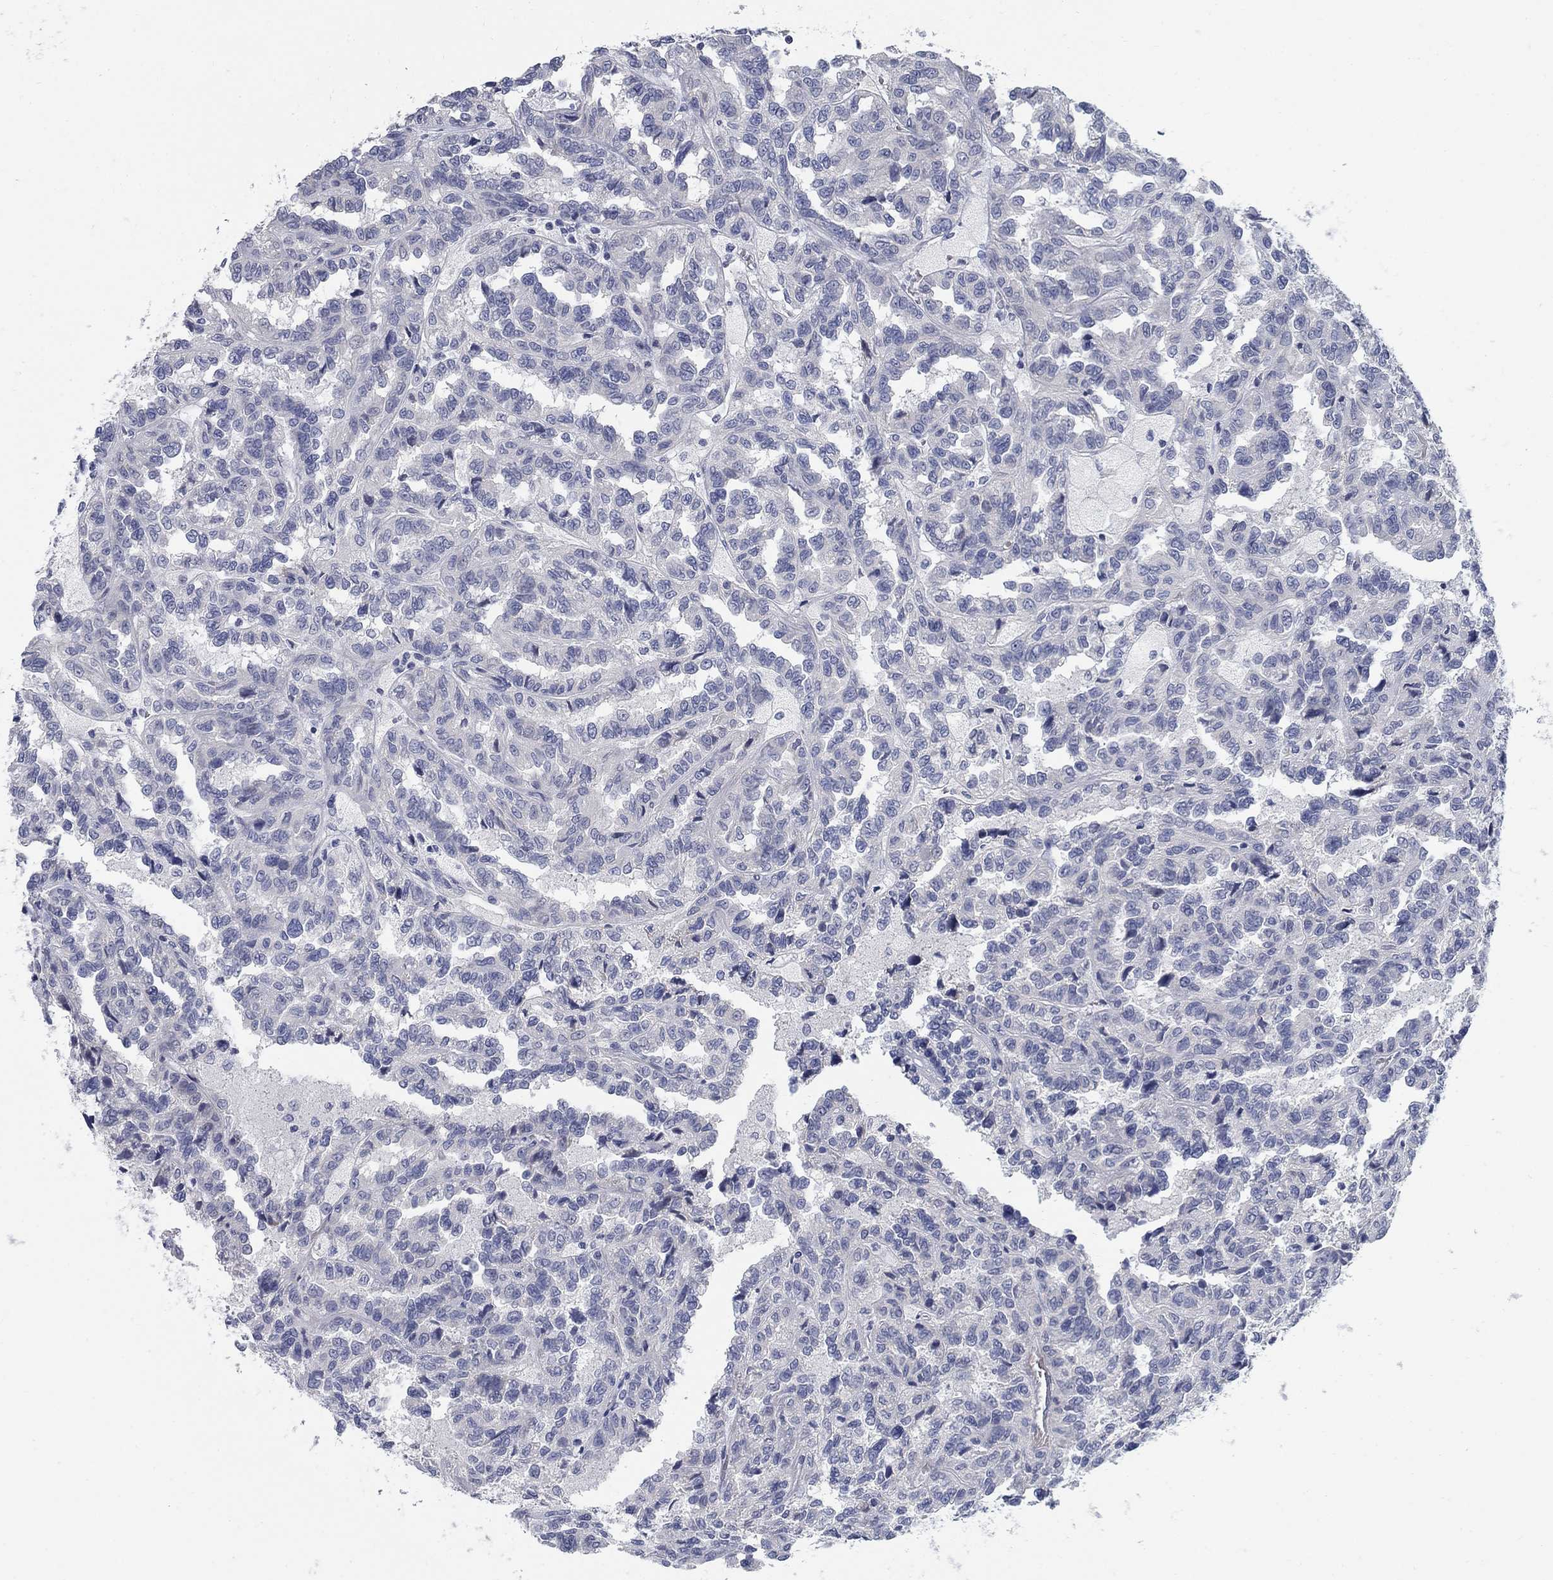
{"staining": {"intensity": "negative", "quantity": "none", "location": "none"}, "tissue": "renal cancer", "cell_type": "Tumor cells", "image_type": "cancer", "snomed": [{"axis": "morphology", "description": "Adenocarcinoma, NOS"}, {"axis": "topography", "description": "Kidney"}], "caption": "Human renal cancer (adenocarcinoma) stained for a protein using IHC shows no staining in tumor cells.", "gene": "DNER", "patient": {"sex": "male", "age": 79}}